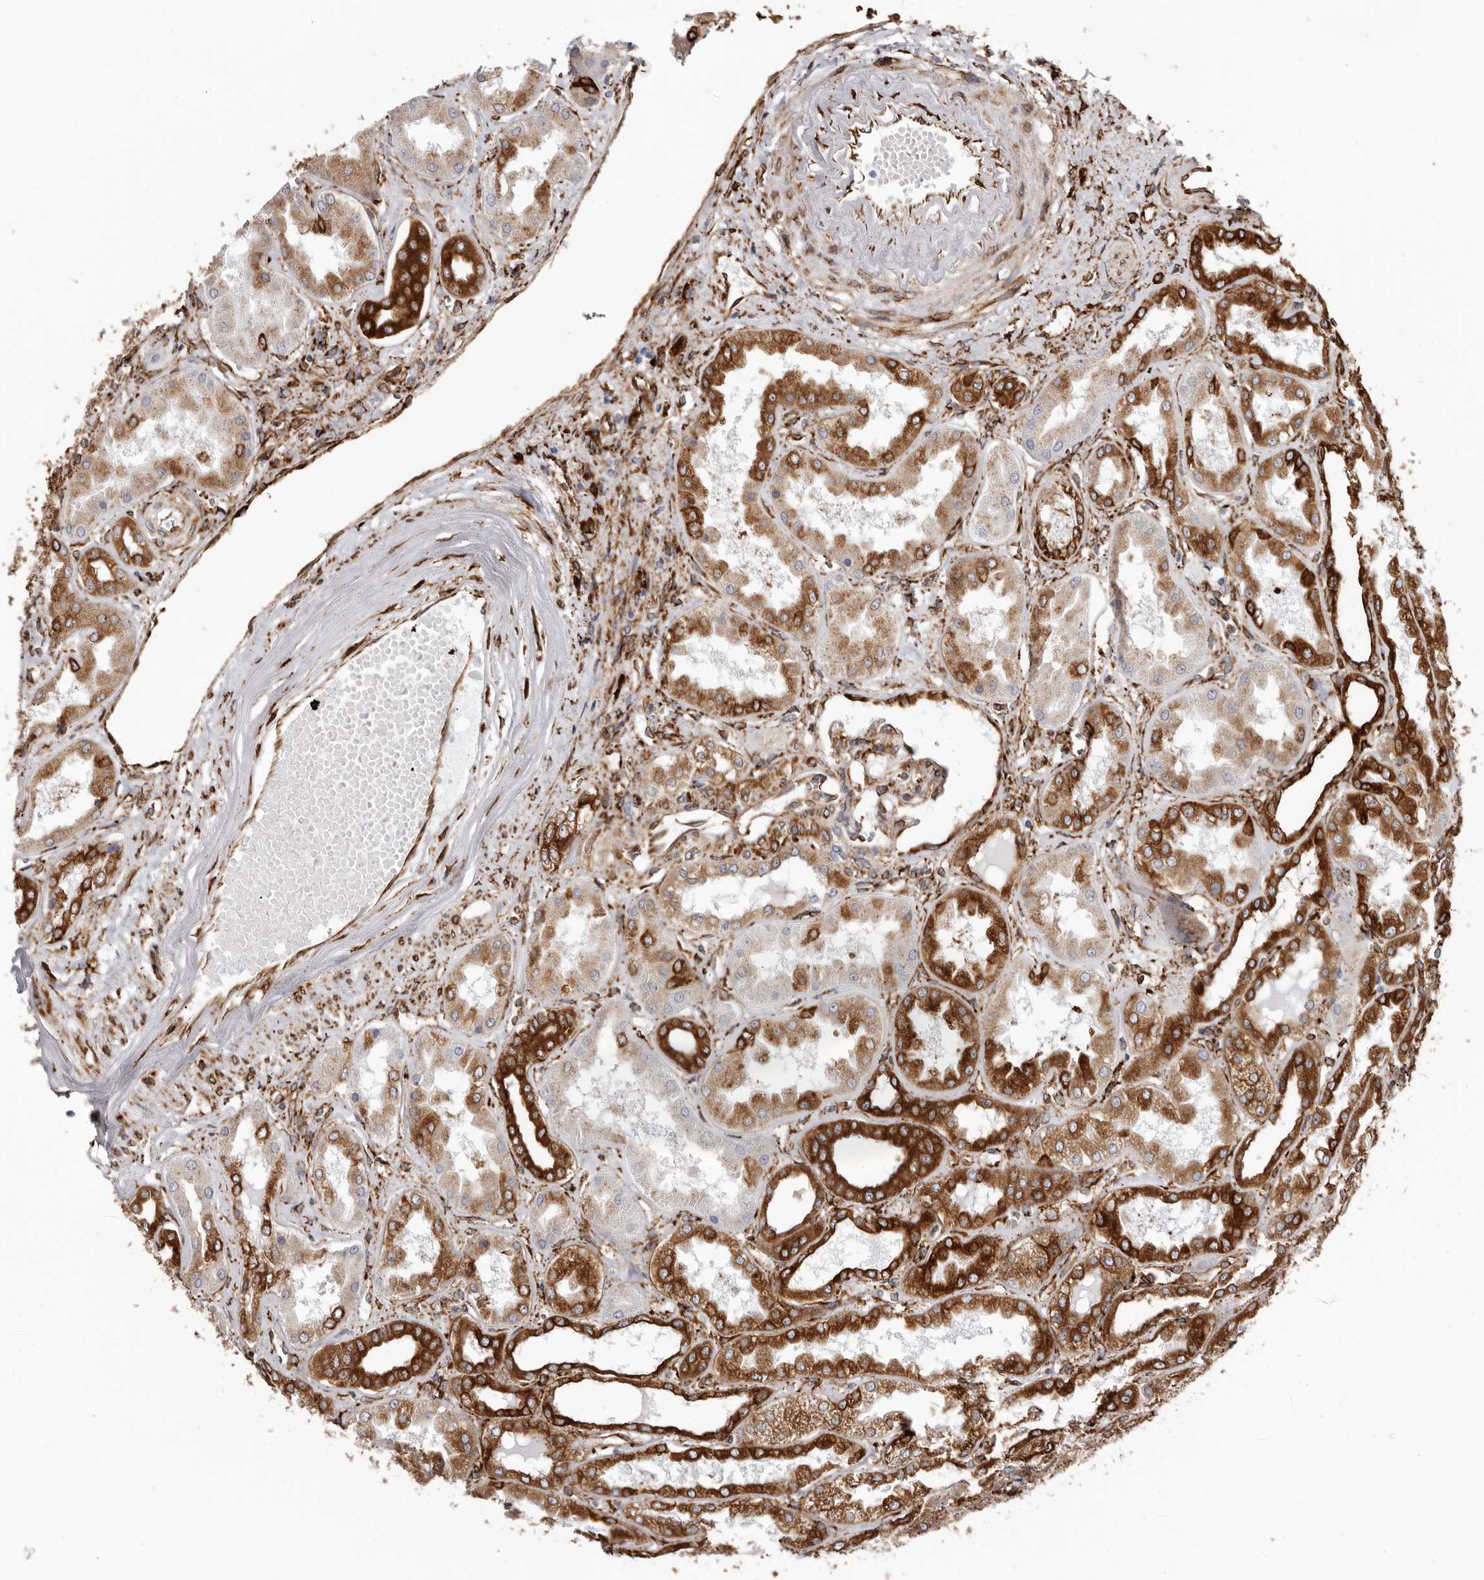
{"staining": {"intensity": "strong", "quantity": "25%-75%", "location": "cytoplasmic/membranous"}, "tissue": "kidney", "cell_type": "Cells in glomeruli", "image_type": "normal", "snomed": [{"axis": "morphology", "description": "Normal tissue, NOS"}, {"axis": "topography", "description": "Kidney"}], "caption": "Immunohistochemistry (DAB (3,3'-diaminobenzidine)) staining of normal kidney reveals strong cytoplasmic/membranous protein expression in approximately 25%-75% of cells in glomeruli. (Stains: DAB (3,3'-diaminobenzidine) in brown, nuclei in blue, Microscopy: brightfield microscopy at high magnification).", "gene": "SEMA3E", "patient": {"sex": "female", "age": 56}}